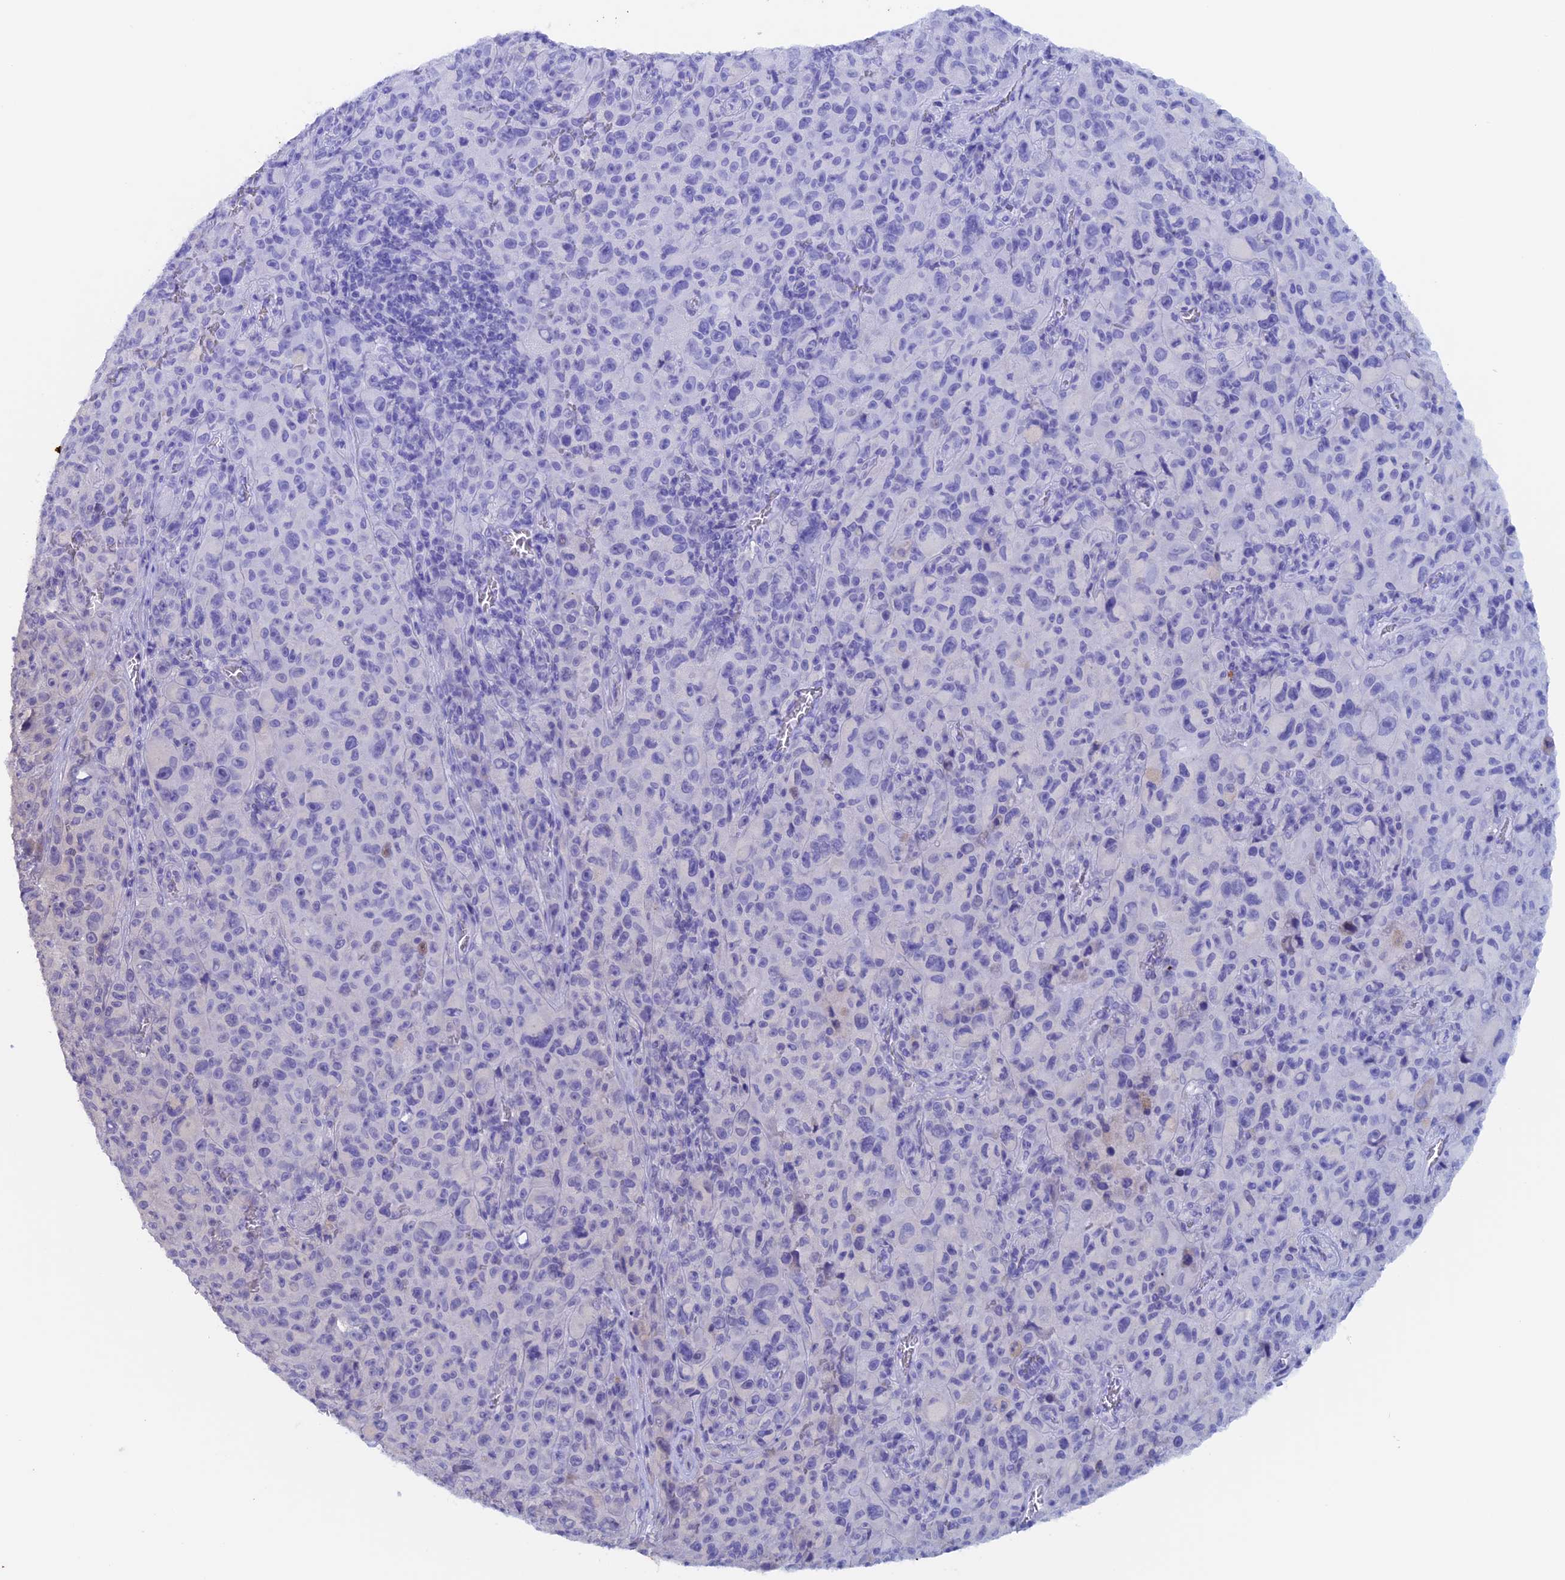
{"staining": {"intensity": "negative", "quantity": "none", "location": "none"}, "tissue": "melanoma", "cell_type": "Tumor cells", "image_type": "cancer", "snomed": [{"axis": "morphology", "description": "Malignant melanoma, NOS"}, {"axis": "topography", "description": "Skin"}], "caption": "High power microscopy photomicrograph of an immunohistochemistry micrograph of melanoma, revealing no significant expression in tumor cells.", "gene": "PSMC3IP", "patient": {"sex": "female", "age": 82}}